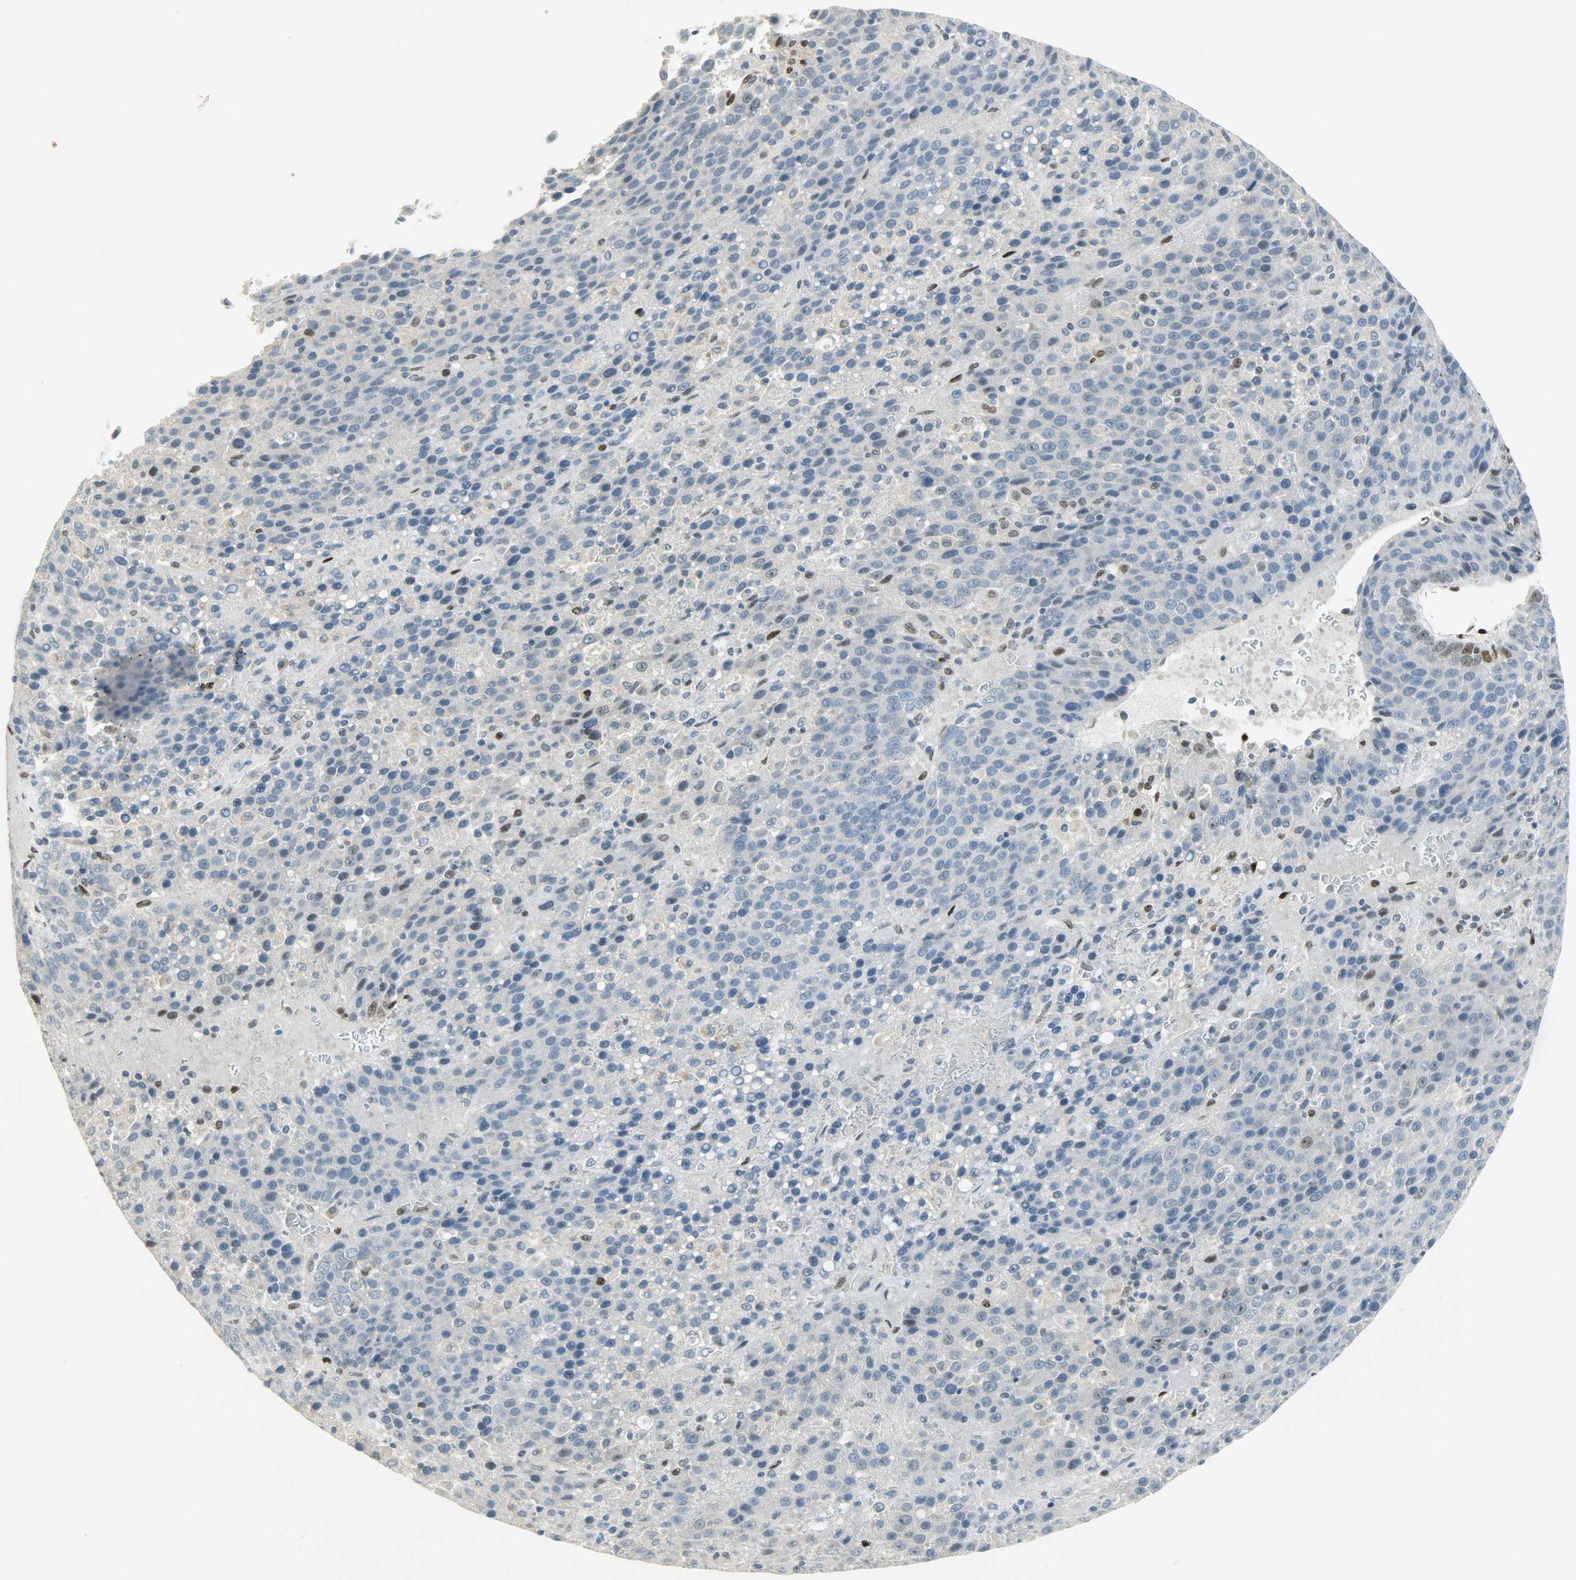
{"staining": {"intensity": "negative", "quantity": "none", "location": "none"}, "tissue": "liver cancer", "cell_type": "Tumor cells", "image_type": "cancer", "snomed": [{"axis": "morphology", "description": "Carcinoma, Hepatocellular, NOS"}, {"axis": "topography", "description": "Liver"}], "caption": "A micrograph of human liver cancer (hepatocellular carcinoma) is negative for staining in tumor cells.", "gene": "JUNB", "patient": {"sex": "female", "age": 53}}